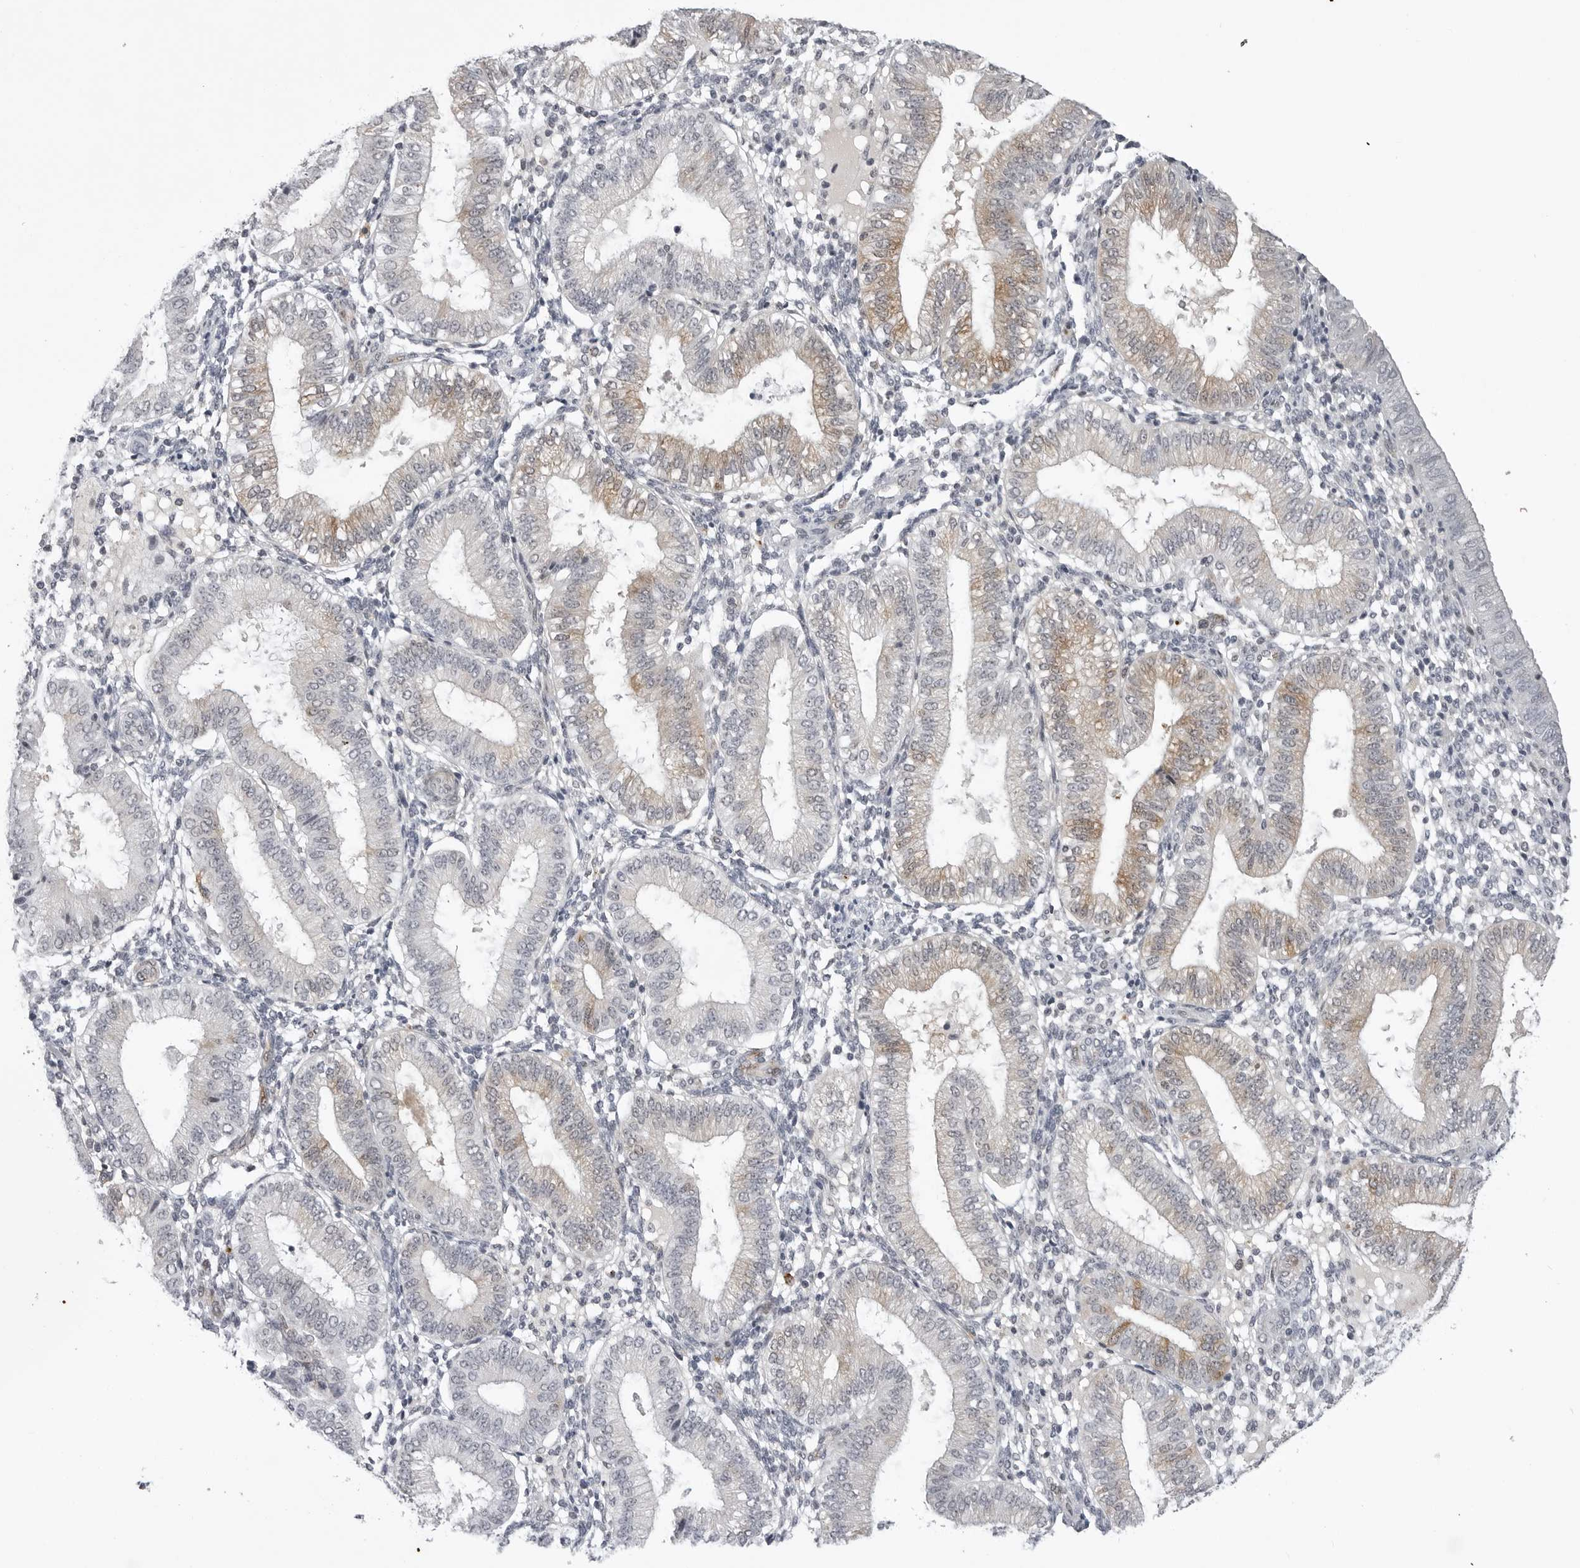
{"staining": {"intensity": "negative", "quantity": "none", "location": "none"}, "tissue": "endometrium", "cell_type": "Cells in endometrial stroma", "image_type": "normal", "snomed": [{"axis": "morphology", "description": "Normal tissue, NOS"}, {"axis": "topography", "description": "Endometrium"}], "caption": "Immunohistochemistry (IHC) histopathology image of unremarkable endometrium: human endometrium stained with DAB (3,3'-diaminobenzidine) reveals no significant protein expression in cells in endometrial stroma.", "gene": "RRM1", "patient": {"sex": "female", "age": 39}}